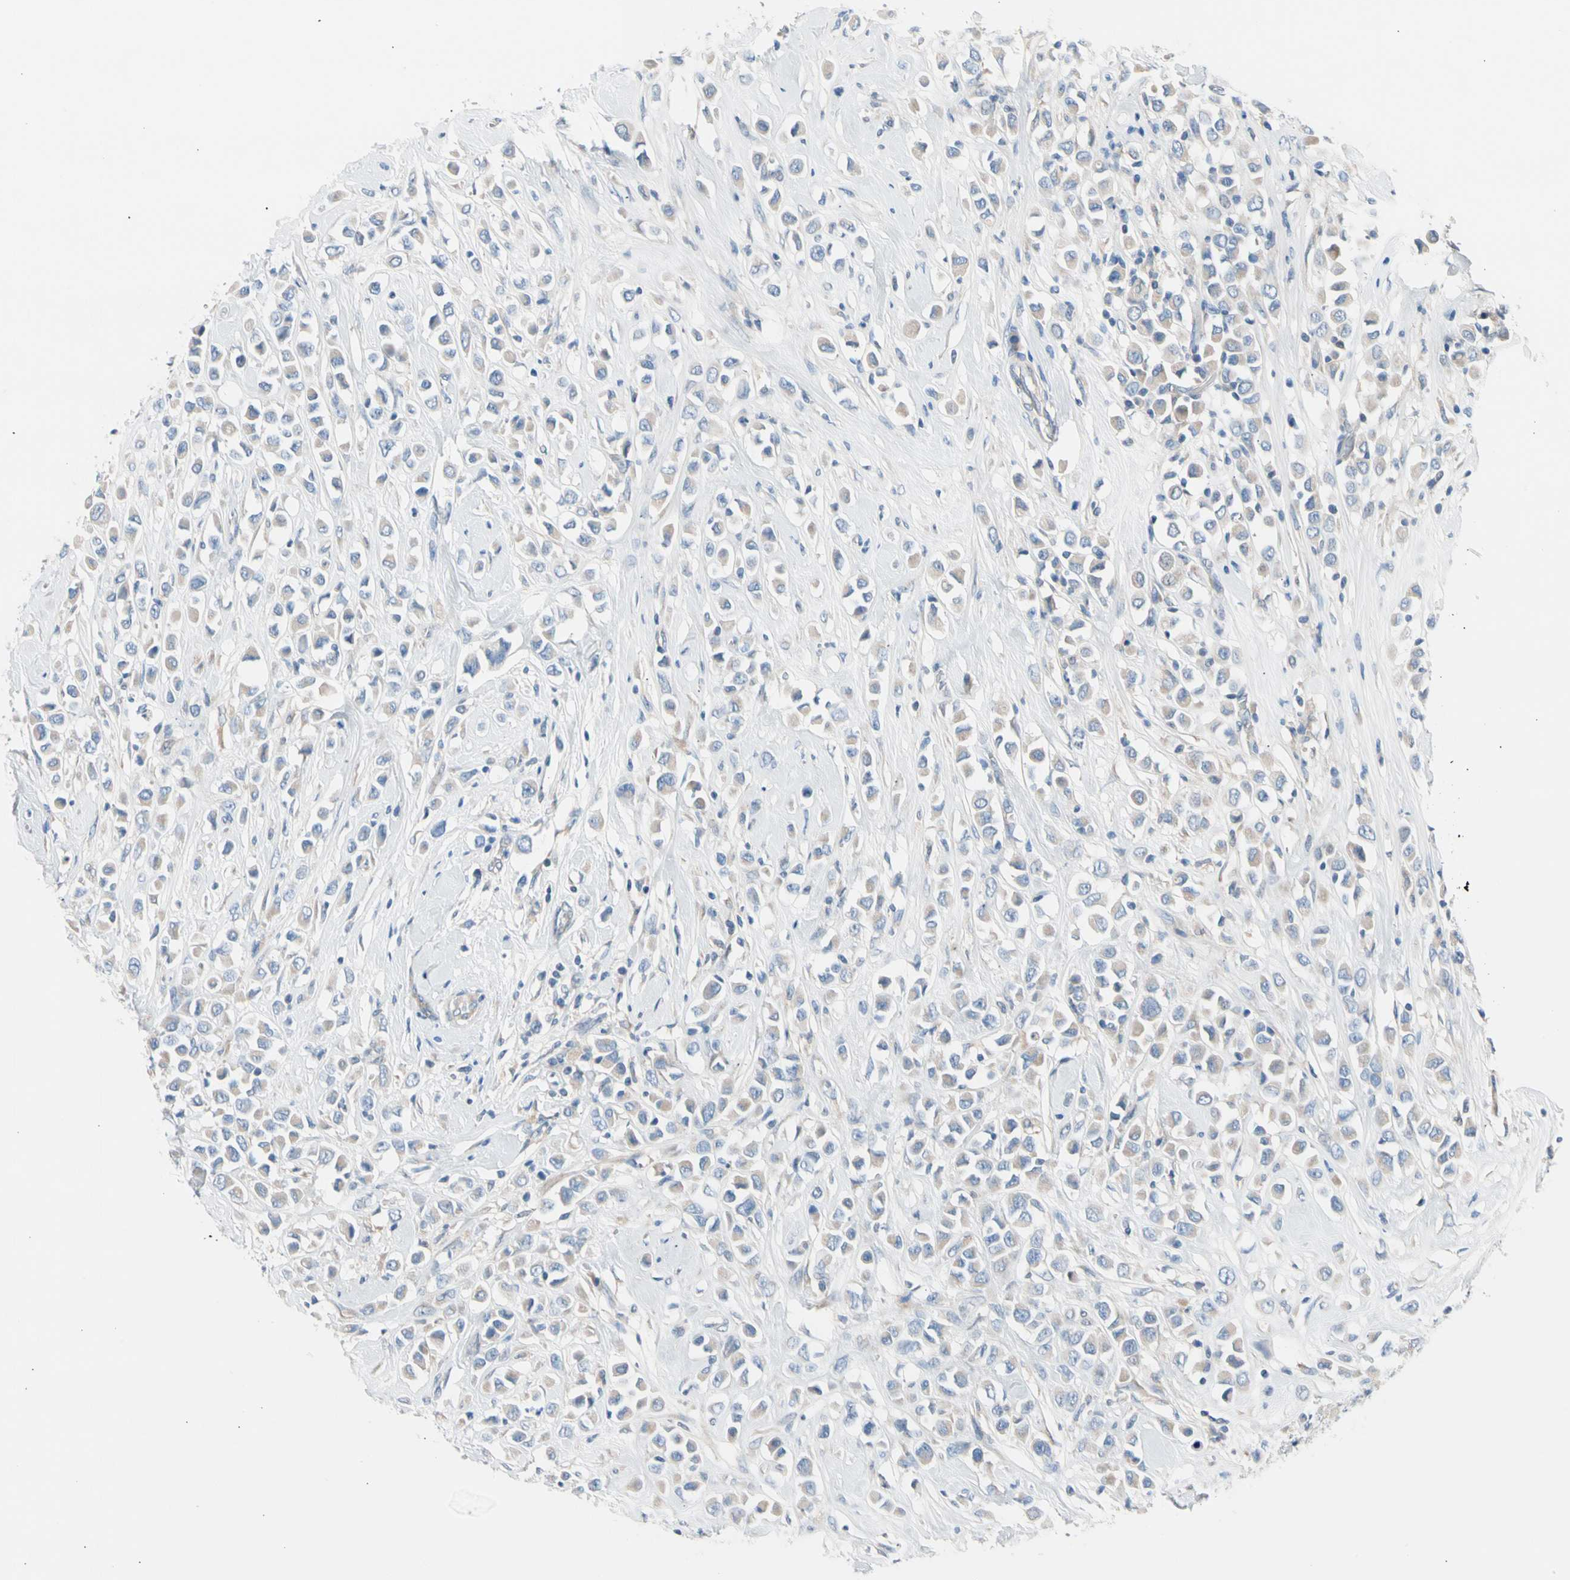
{"staining": {"intensity": "weak", "quantity": "<25%", "location": "cytoplasmic/membranous"}, "tissue": "breast cancer", "cell_type": "Tumor cells", "image_type": "cancer", "snomed": [{"axis": "morphology", "description": "Duct carcinoma"}, {"axis": "topography", "description": "Breast"}], "caption": "Tumor cells are negative for protein expression in human breast cancer (invasive ductal carcinoma).", "gene": "CASQ1", "patient": {"sex": "female", "age": 61}}